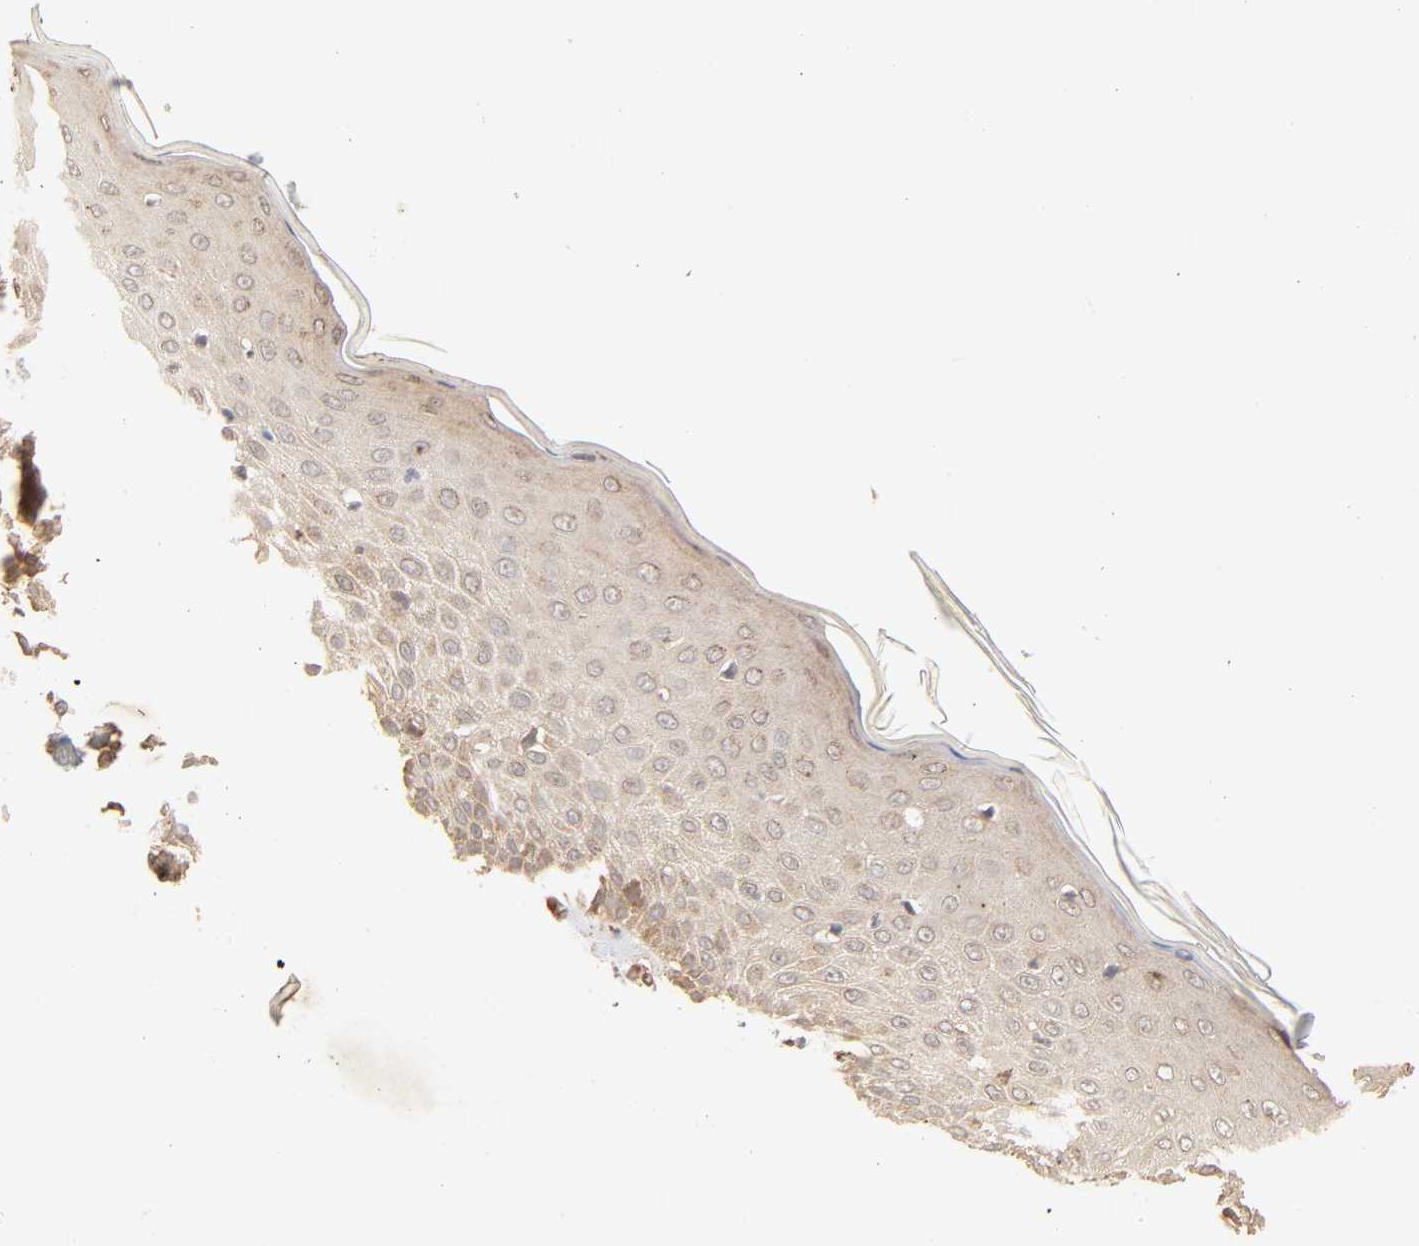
{"staining": {"intensity": "weak", "quantity": ">75%", "location": "cytoplasmic/membranous"}, "tissue": "skin cancer", "cell_type": "Tumor cells", "image_type": "cancer", "snomed": [{"axis": "morphology", "description": "Squamous cell carcinoma, NOS"}, {"axis": "topography", "description": "Skin"}], "caption": "Protein analysis of skin cancer (squamous cell carcinoma) tissue displays weak cytoplasmic/membranous expression in about >75% of tumor cells.", "gene": "EPS8", "patient": {"sex": "female", "age": 59}}